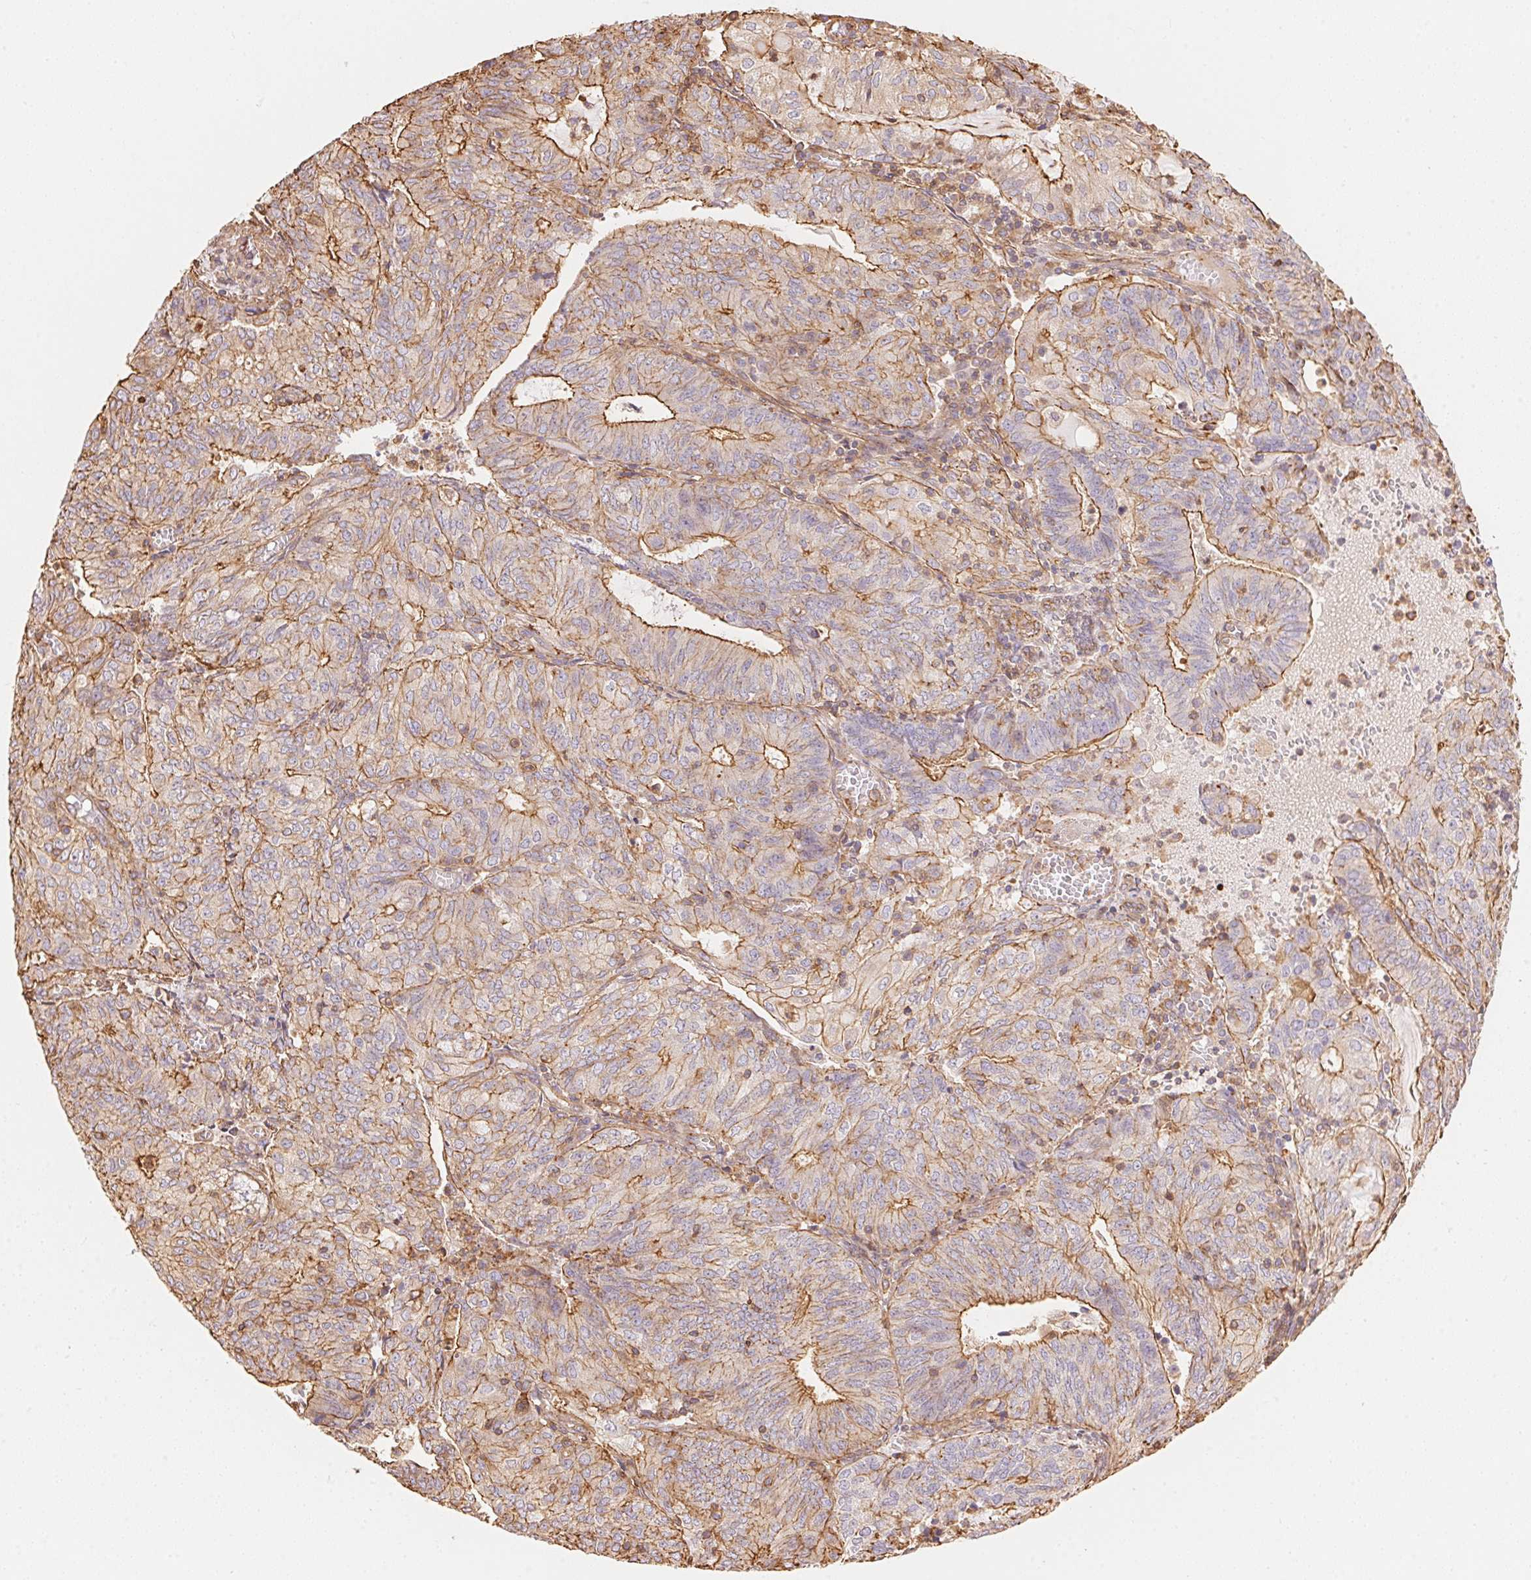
{"staining": {"intensity": "moderate", "quantity": "25%-75%", "location": "cytoplasmic/membranous"}, "tissue": "endometrial cancer", "cell_type": "Tumor cells", "image_type": "cancer", "snomed": [{"axis": "morphology", "description": "Adenocarcinoma, NOS"}, {"axis": "topography", "description": "Endometrium"}], "caption": "Endometrial cancer stained with a brown dye reveals moderate cytoplasmic/membranous positive staining in approximately 25%-75% of tumor cells.", "gene": "FRAS1", "patient": {"sex": "female", "age": 82}}